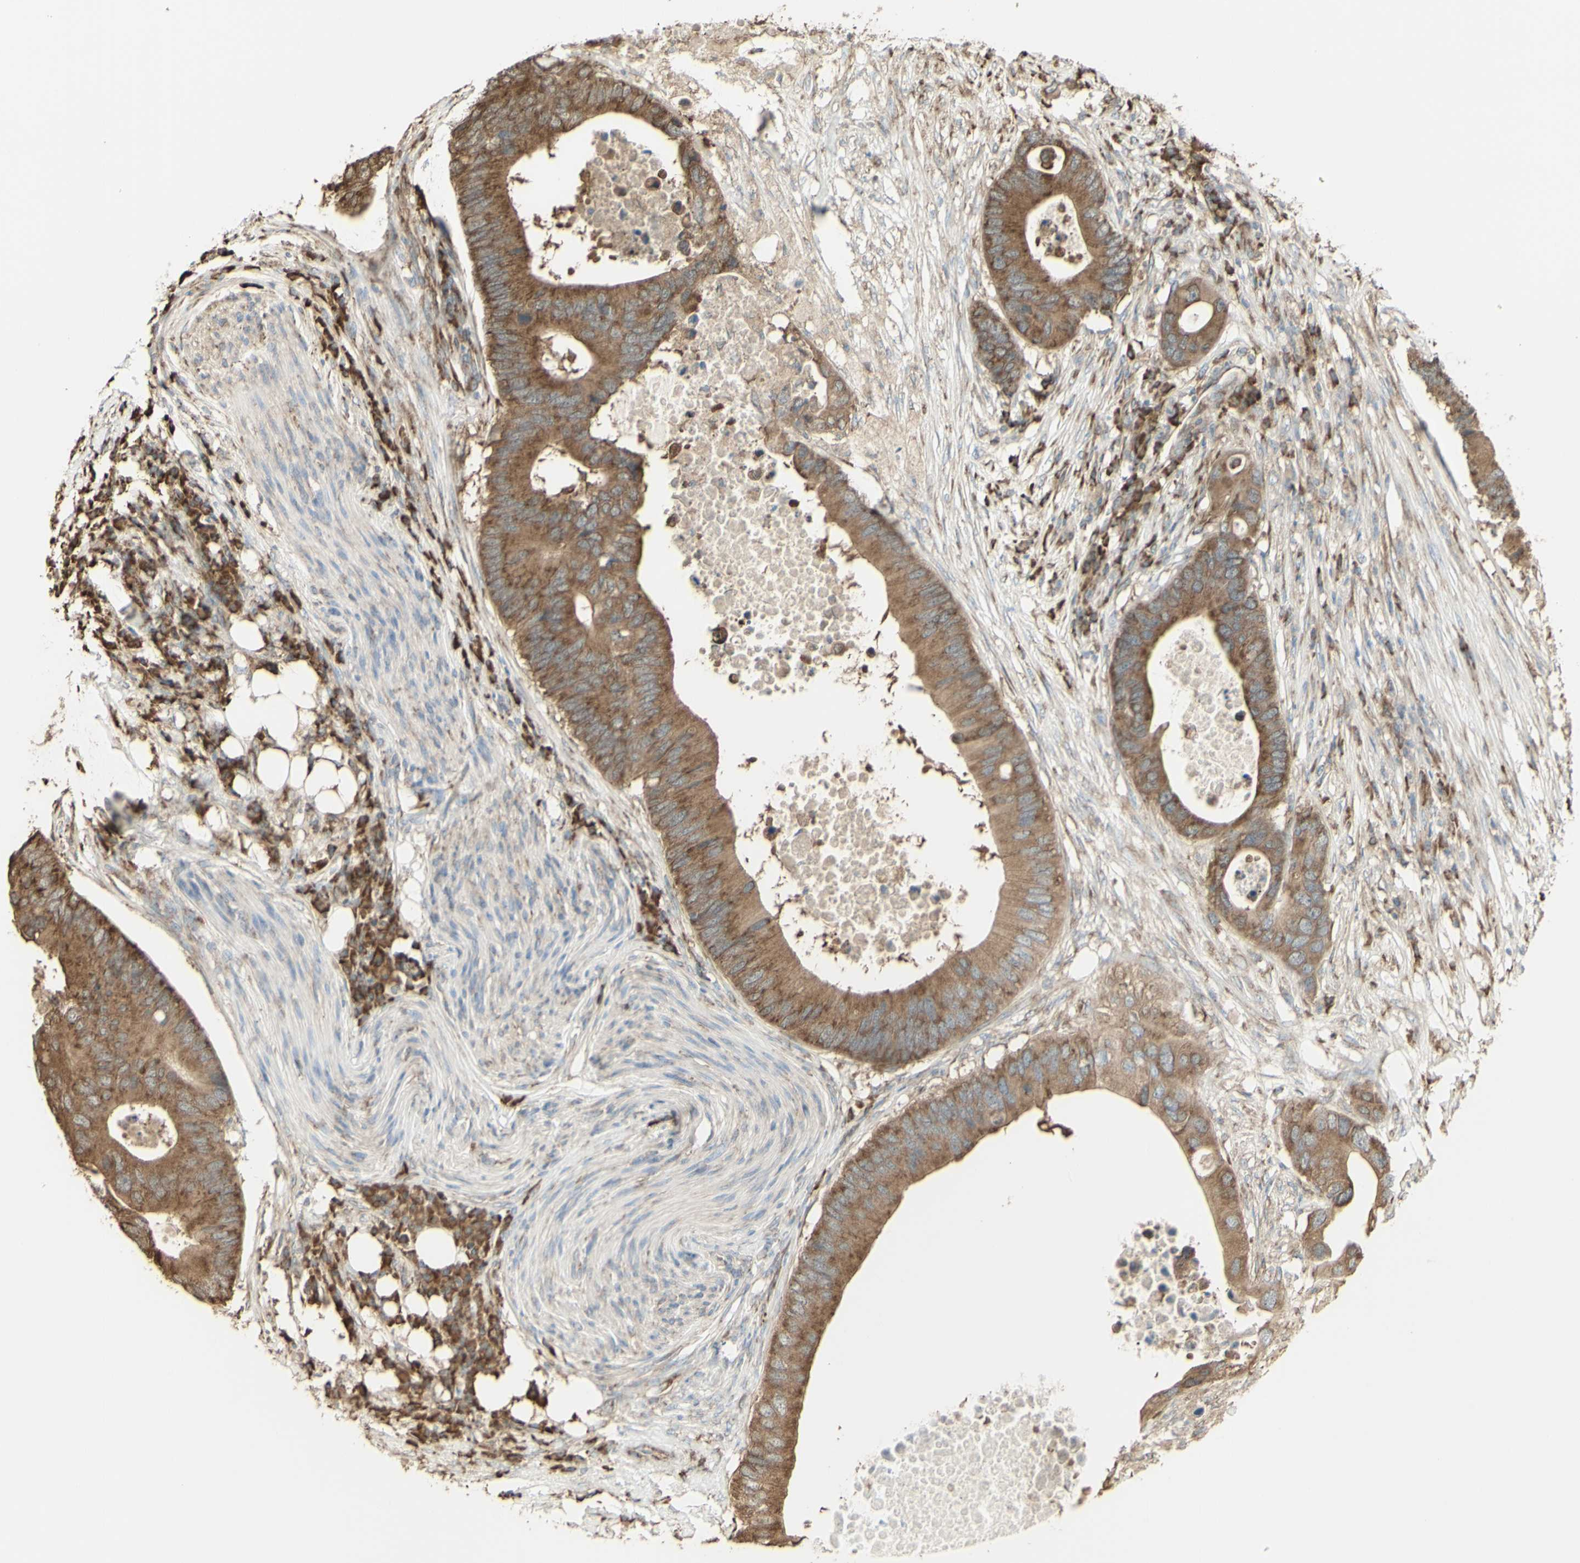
{"staining": {"intensity": "moderate", "quantity": ">75%", "location": "cytoplasmic/membranous"}, "tissue": "colorectal cancer", "cell_type": "Tumor cells", "image_type": "cancer", "snomed": [{"axis": "morphology", "description": "Adenocarcinoma, NOS"}, {"axis": "topography", "description": "Colon"}], "caption": "Moderate cytoplasmic/membranous positivity for a protein is appreciated in approximately >75% of tumor cells of colorectal adenocarcinoma using immunohistochemistry.", "gene": "EEF1B2", "patient": {"sex": "male", "age": 71}}